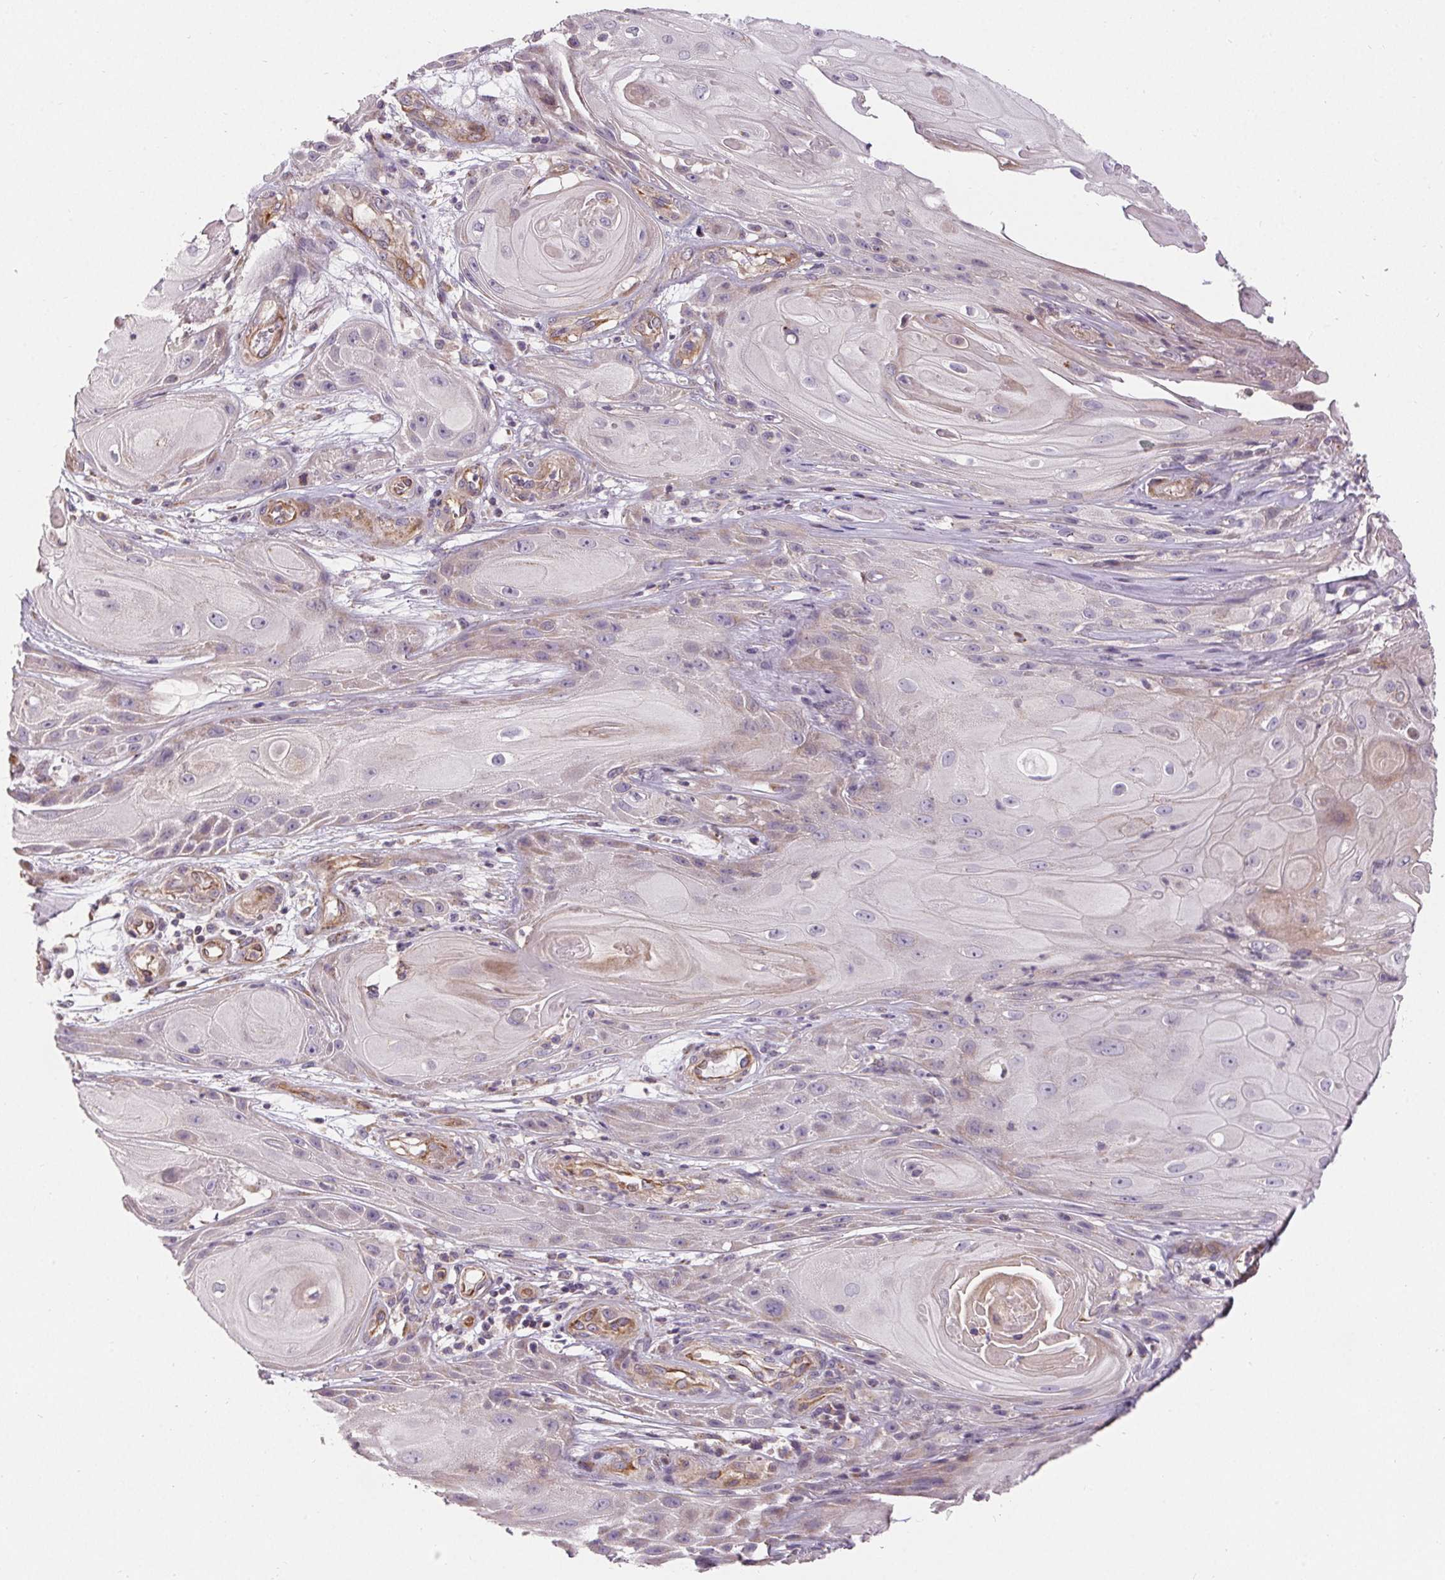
{"staining": {"intensity": "negative", "quantity": "none", "location": "none"}, "tissue": "skin cancer", "cell_type": "Tumor cells", "image_type": "cancer", "snomed": [{"axis": "morphology", "description": "Squamous cell carcinoma, NOS"}, {"axis": "topography", "description": "Skin"}], "caption": "A histopathology image of skin cancer (squamous cell carcinoma) stained for a protein reveals no brown staining in tumor cells.", "gene": "APLP1", "patient": {"sex": "male", "age": 62}}